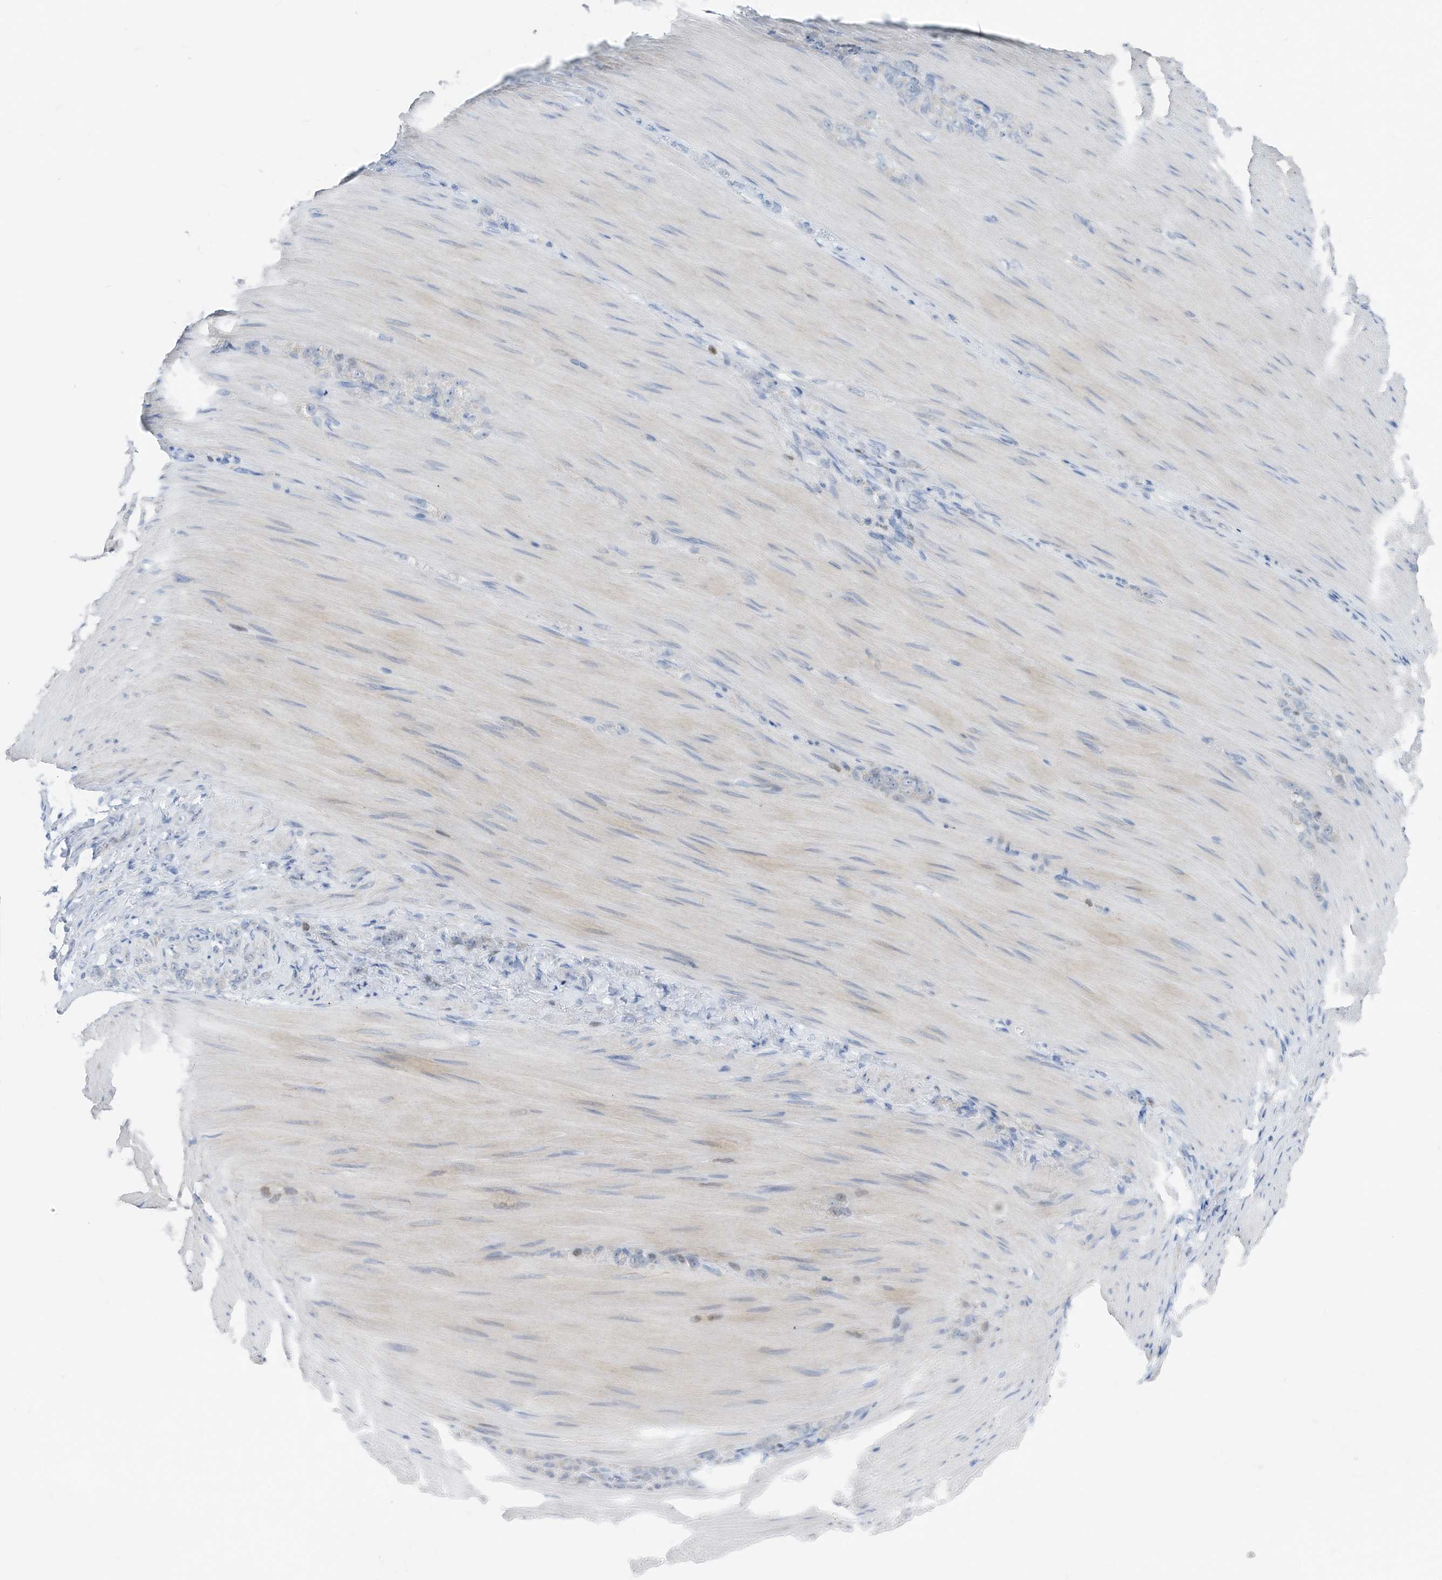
{"staining": {"intensity": "negative", "quantity": "none", "location": "none"}, "tissue": "stomach cancer", "cell_type": "Tumor cells", "image_type": "cancer", "snomed": [{"axis": "morphology", "description": "Normal tissue, NOS"}, {"axis": "morphology", "description": "Adenocarcinoma, NOS"}, {"axis": "topography", "description": "Stomach"}], "caption": "A high-resolution micrograph shows IHC staining of stomach cancer (adenocarcinoma), which shows no significant expression in tumor cells.", "gene": "FRS3", "patient": {"sex": "male", "age": 82}}